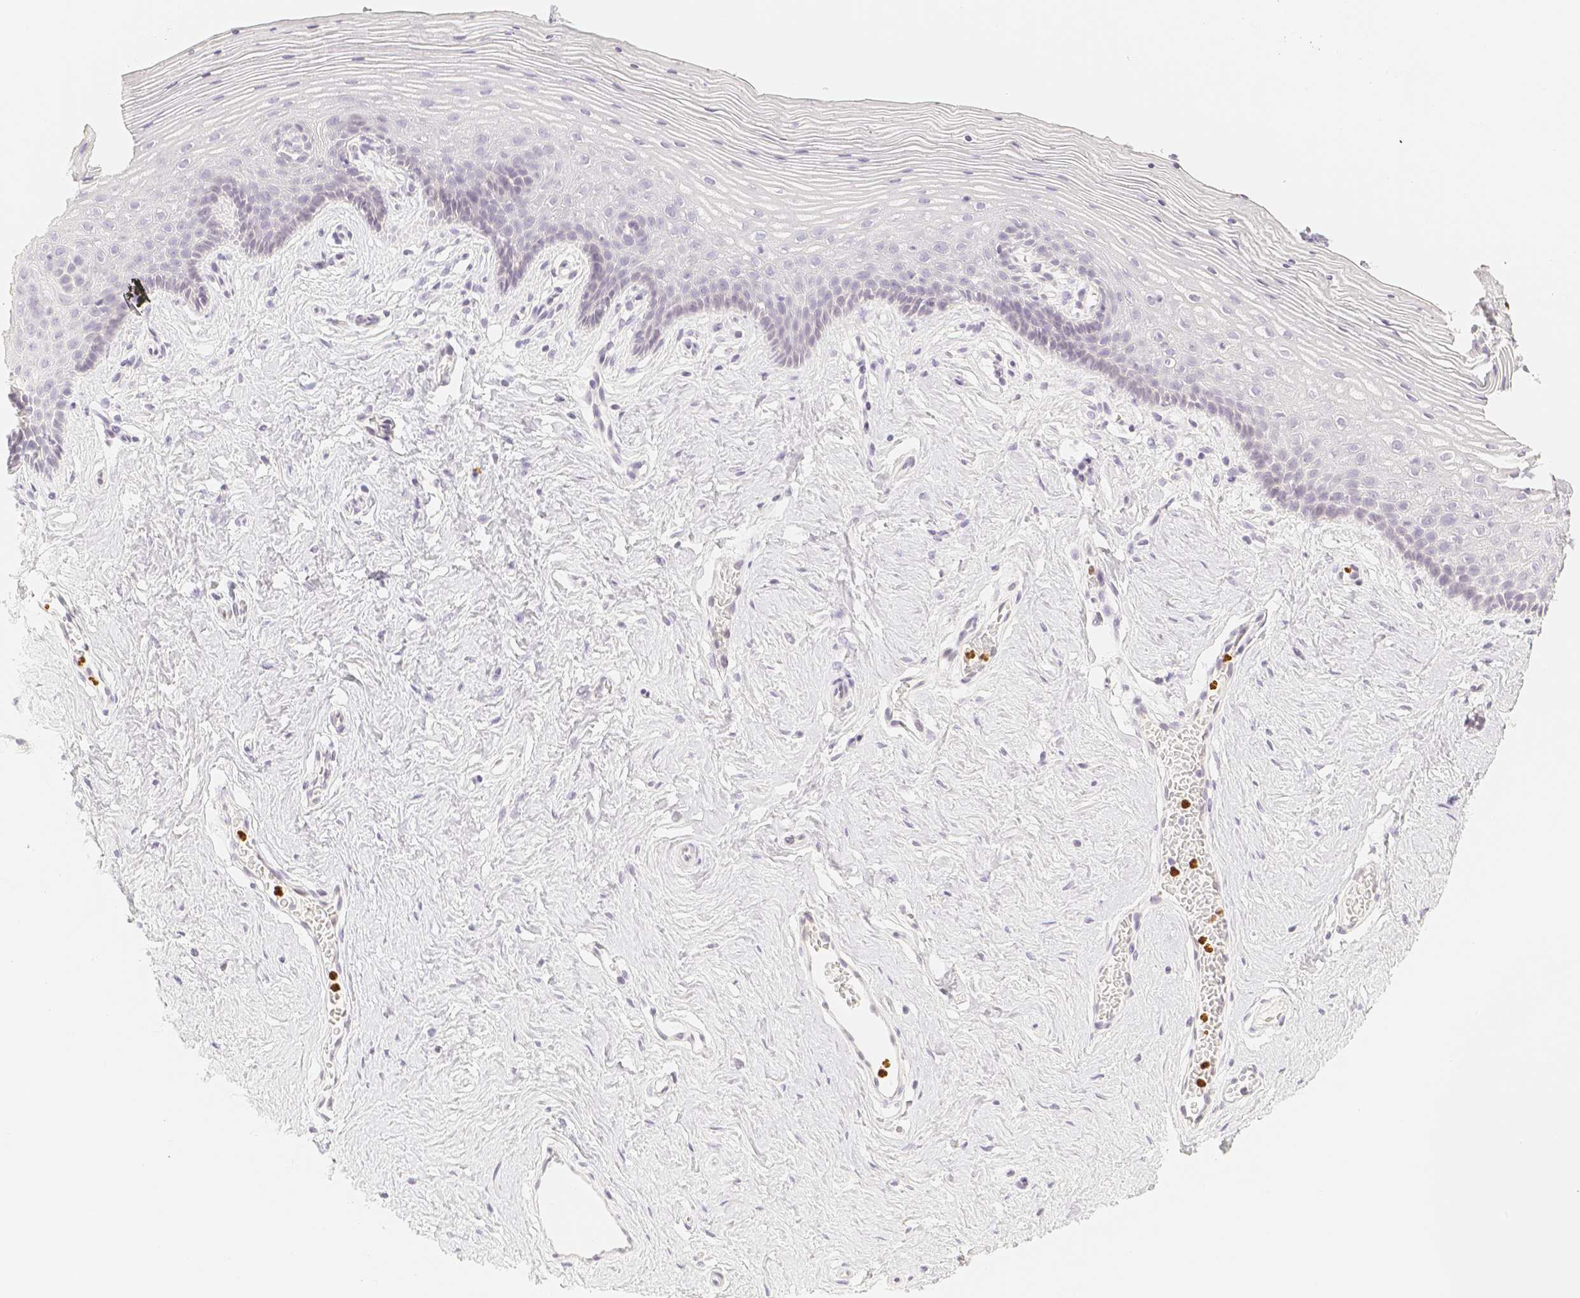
{"staining": {"intensity": "negative", "quantity": "none", "location": "none"}, "tissue": "vagina", "cell_type": "Squamous epithelial cells", "image_type": "normal", "snomed": [{"axis": "morphology", "description": "Normal tissue, NOS"}, {"axis": "topography", "description": "Vagina"}], "caption": "Immunohistochemistry micrograph of unremarkable vagina: human vagina stained with DAB demonstrates no significant protein staining in squamous epithelial cells.", "gene": "PADI4", "patient": {"sex": "female", "age": 32}}